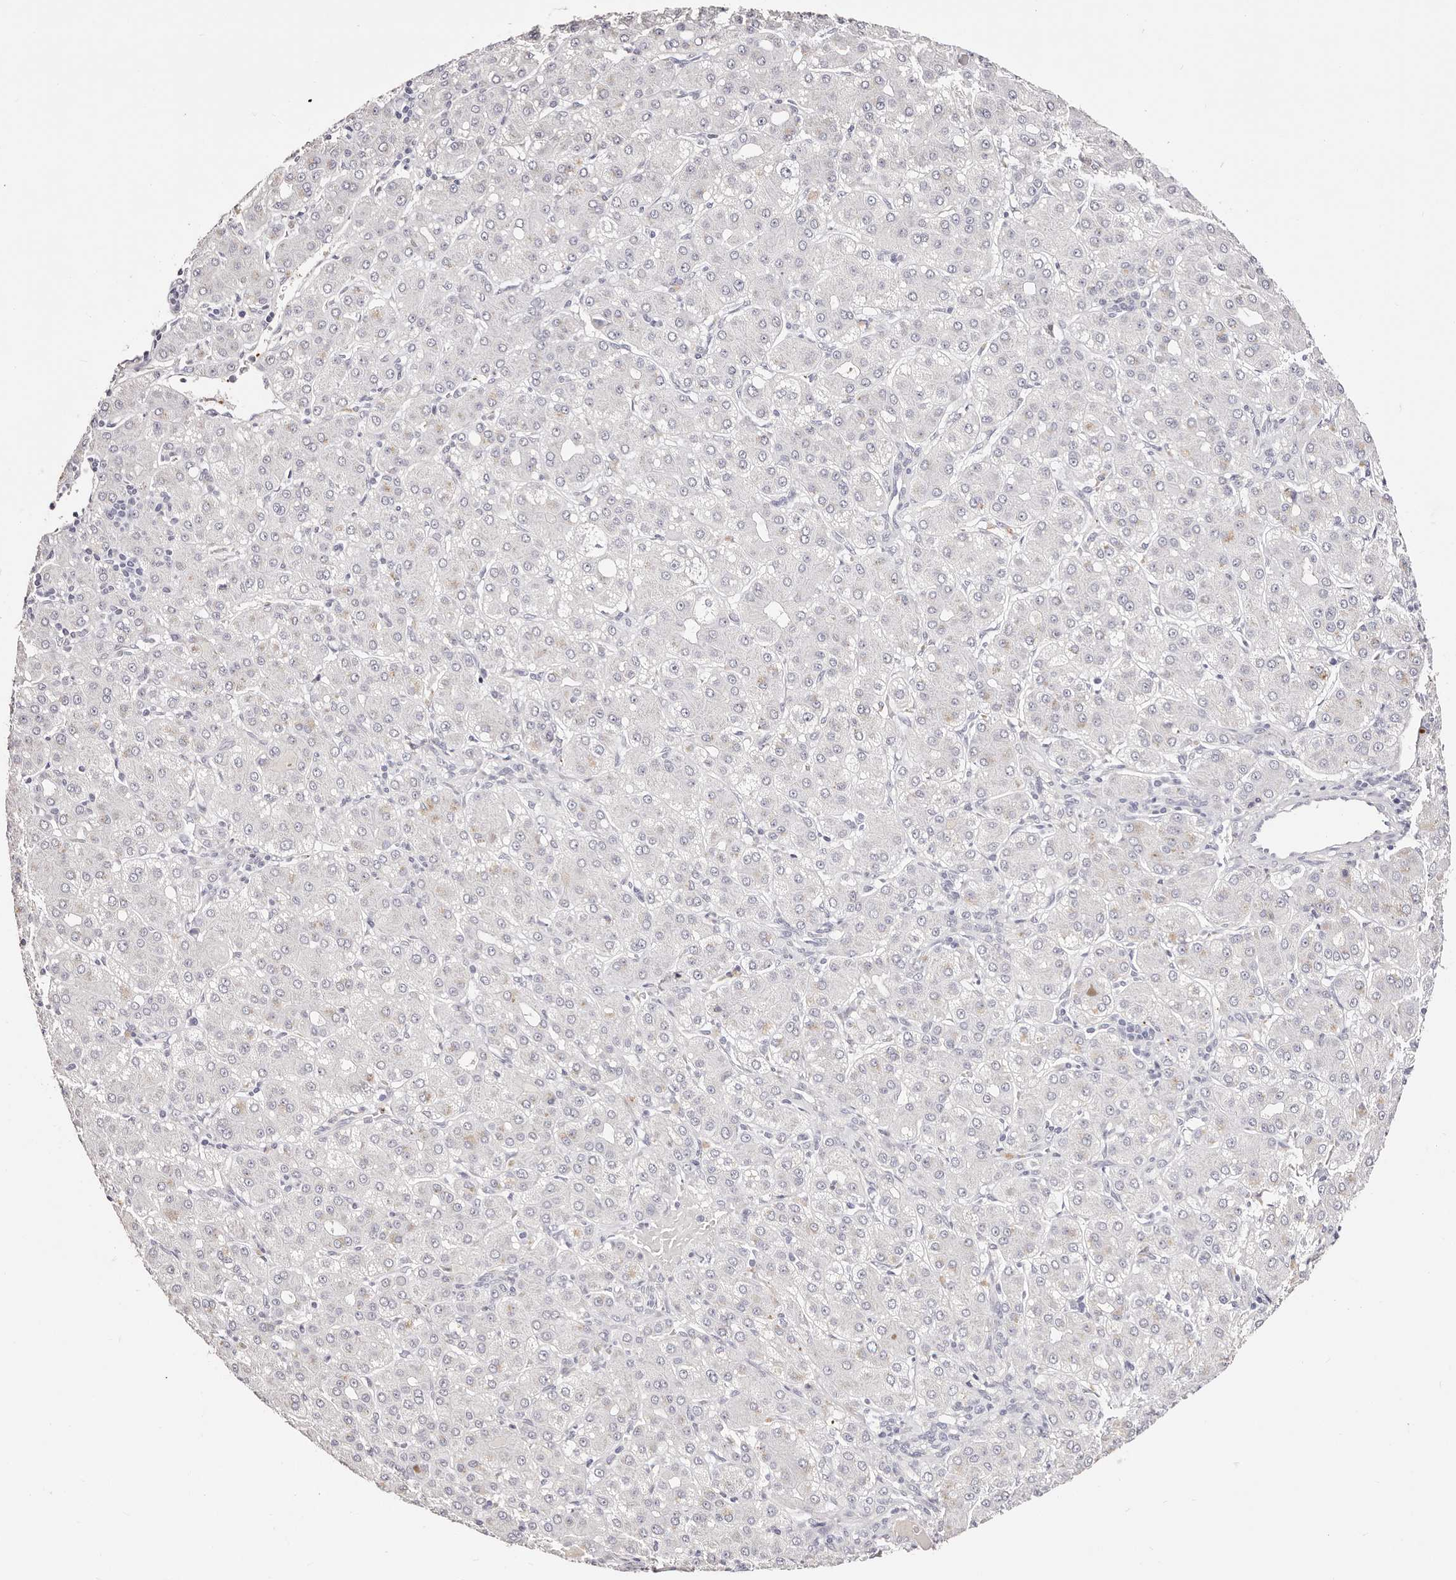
{"staining": {"intensity": "negative", "quantity": "none", "location": "none"}, "tissue": "liver cancer", "cell_type": "Tumor cells", "image_type": "cancer", "snomed": [{"axis": "morphology", "description": "Carcinoma, Hepatocellular, NOS"}, {"axis": "topography", "description": "Liver"}], "caption": "High magnification brightfield microscopy of liver cancer stained with DAB (3,3'-diaminobenzidine) (brown) and counterstained with hematoxylin (blue): tumor cells show no significant expression.", "gene": "PF4", "patient": {"sex": "male", "age": 65}}